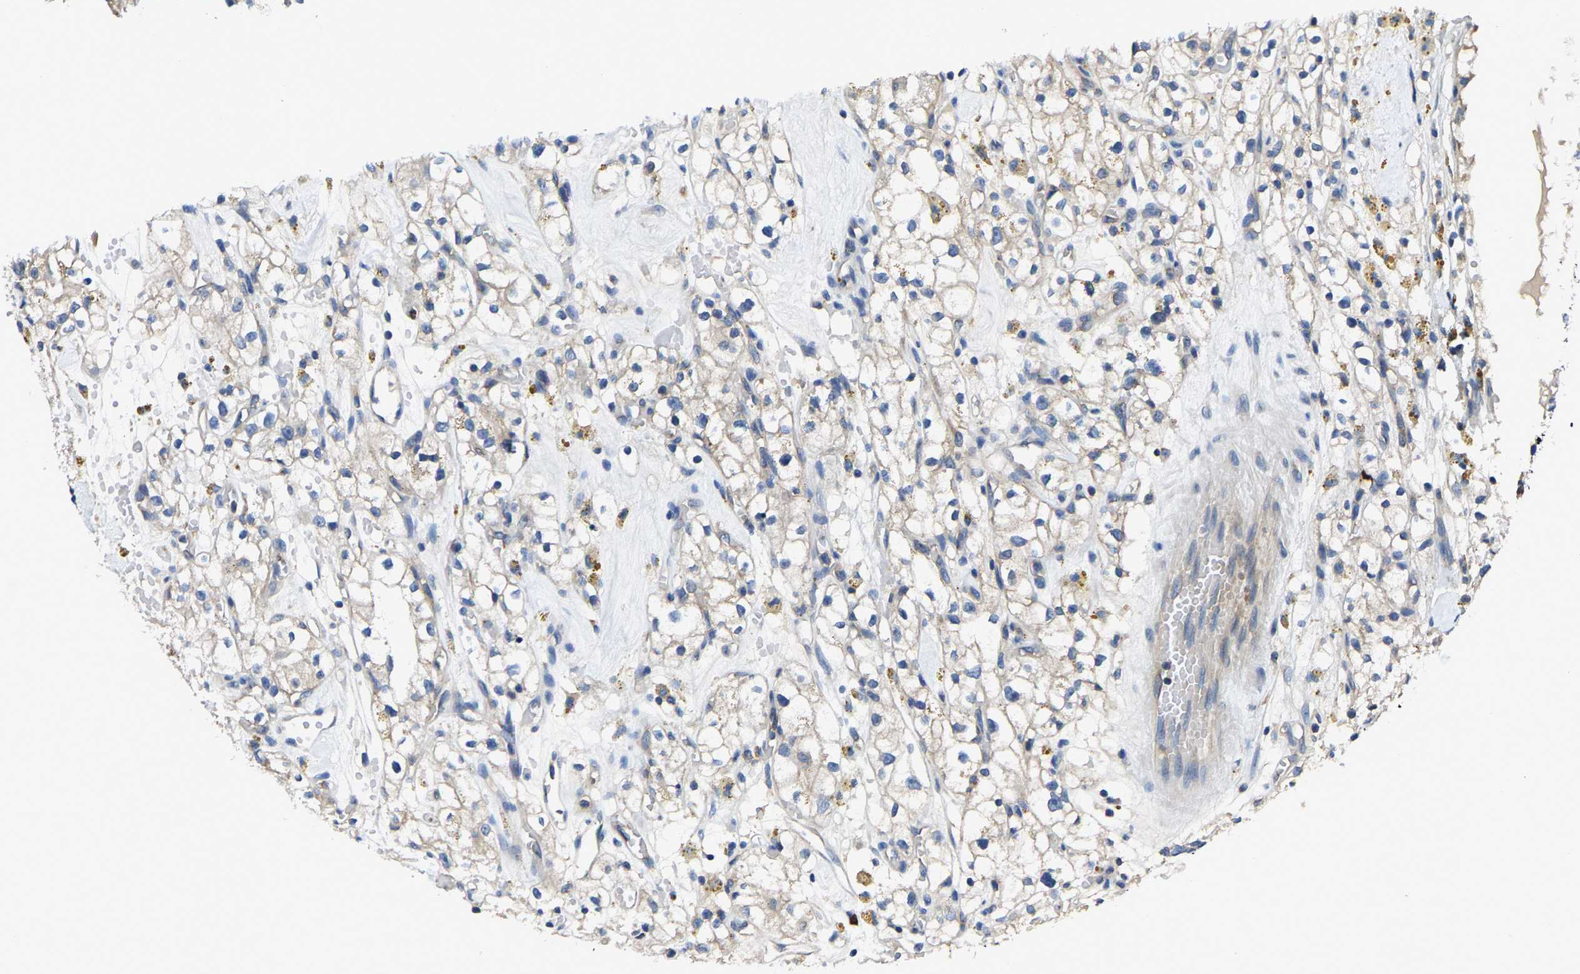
{"staining": {"intensity": "weak", "quantity": "25%-75%", "location": "cytoplasmic/membranous"}, "tissue": "renal cancer", "cell_type": "Tumor cells", "image_type": "cancer", "snomed": [{"axis": "morphology", "description": "Adenocarcinoma, NOS"}, {"axis": "topography", "description": "Kidney"}], "caption": "Renal cancer (adenocarcinoma) tissue shows weak cytoplasmic/membranous positivity in approximately 25%-75% of tumor cells, visualized by immunohistochemistry. (DAB = brown stain, brightfield microscopy at high magnification).", "gene": "TRAF6", "patient": {"sex": "male", "age": 56}}